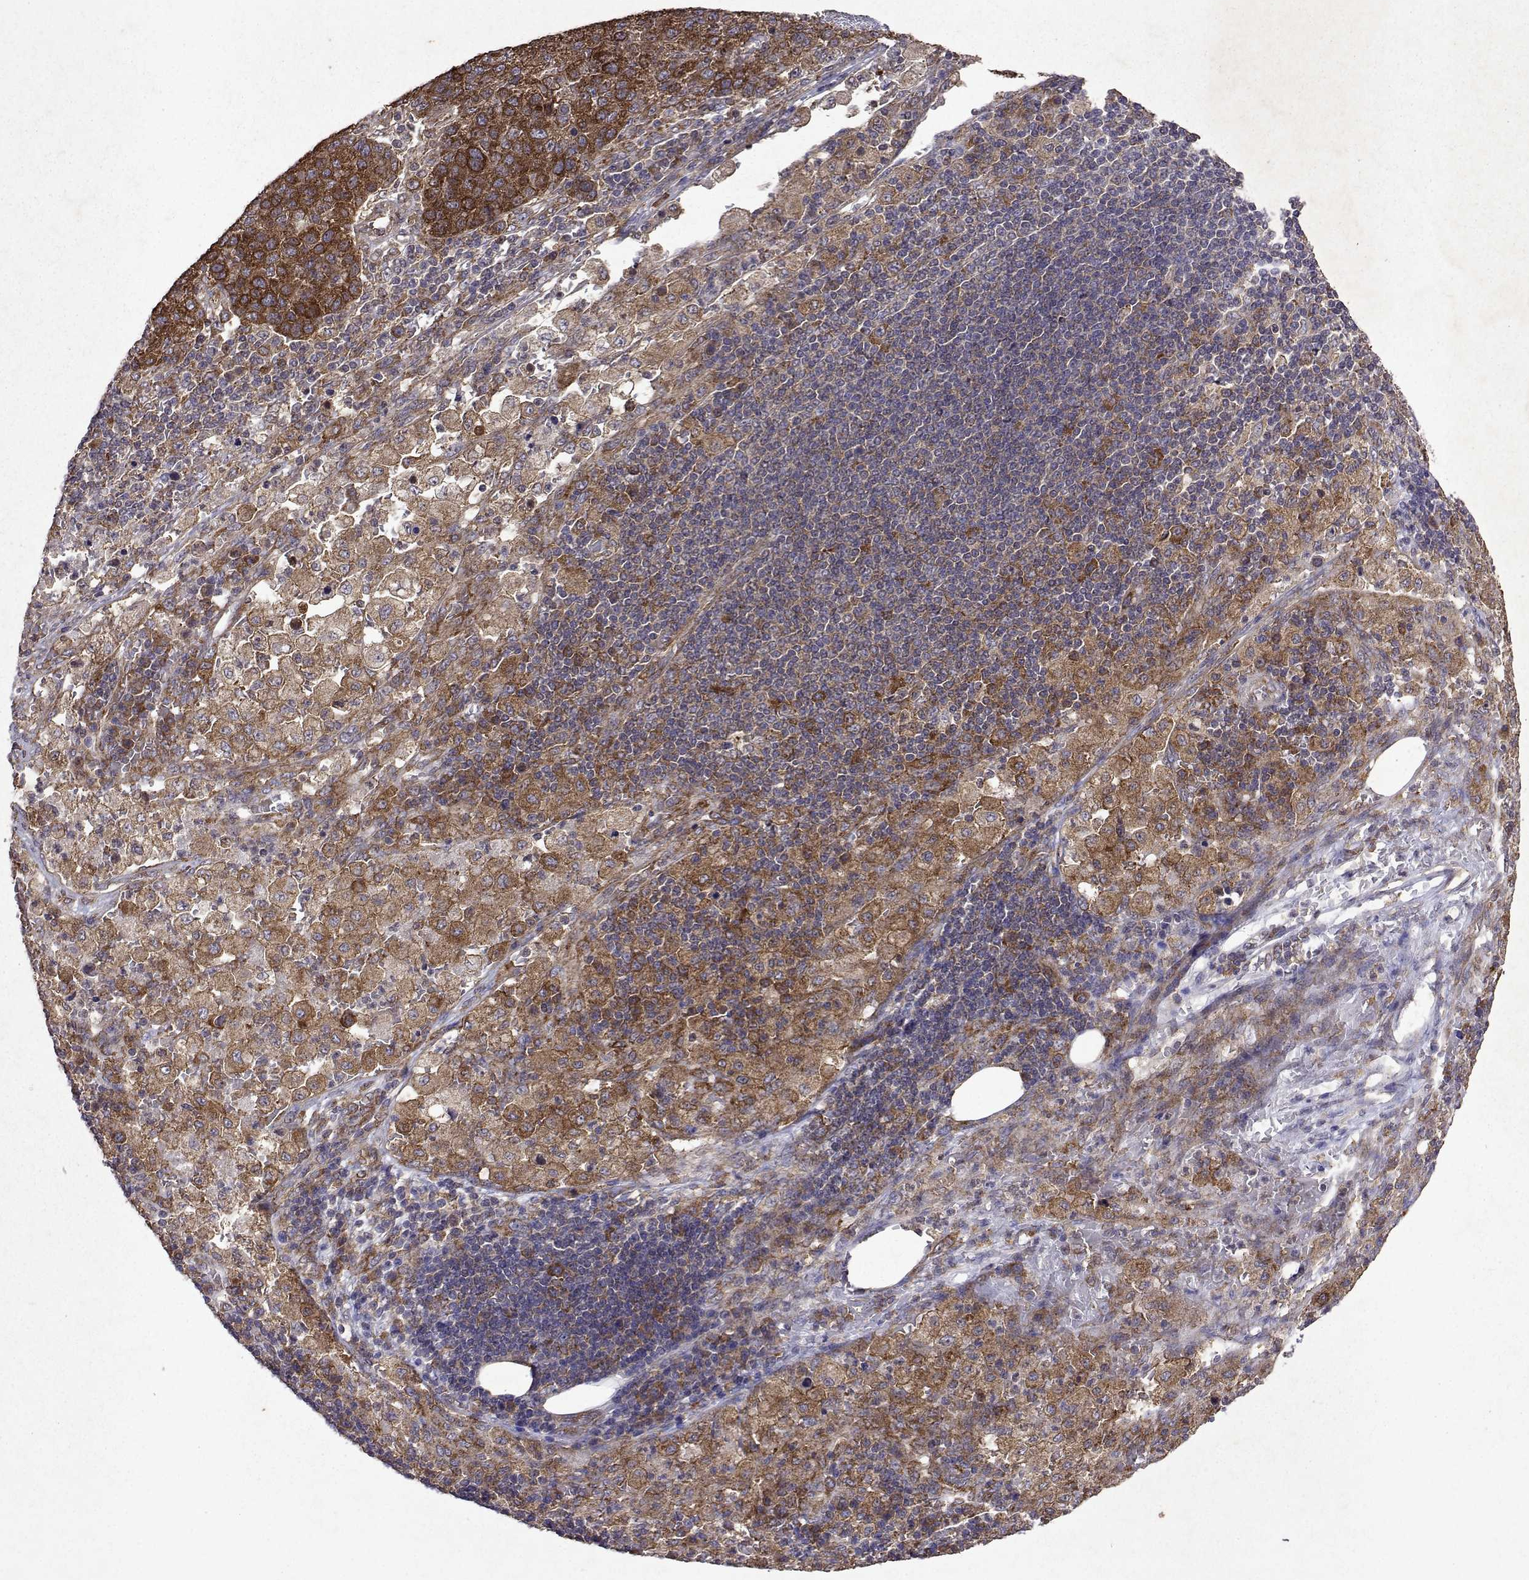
{"staining": {"intensity": "moderate", "quantity": ">75%", "location": "cytoplasmic/membranous"}, "tissue": "pancreatic cancer", "cell_type": "Tumor cells", "image_type": "cancer", "snomed": [{"axis": "morphology", "description": "Adenocarcinoma, NOS"}, {"axis": "topography", "description": "Pancreas"}], "caption": "Tumor cells show medium levels of moderate cytoplasmic/membranous expression in approximately >75% of cells in human pancreatic adenocarcinoma. (Stains: DAB (3,3'-diaminobenzidine) in brown, nuclei in blue, Microscopy: brightfield microscopy at high magnification).", "gene": "TARBP2", "patient": {"sex": "female", "age": 61}}